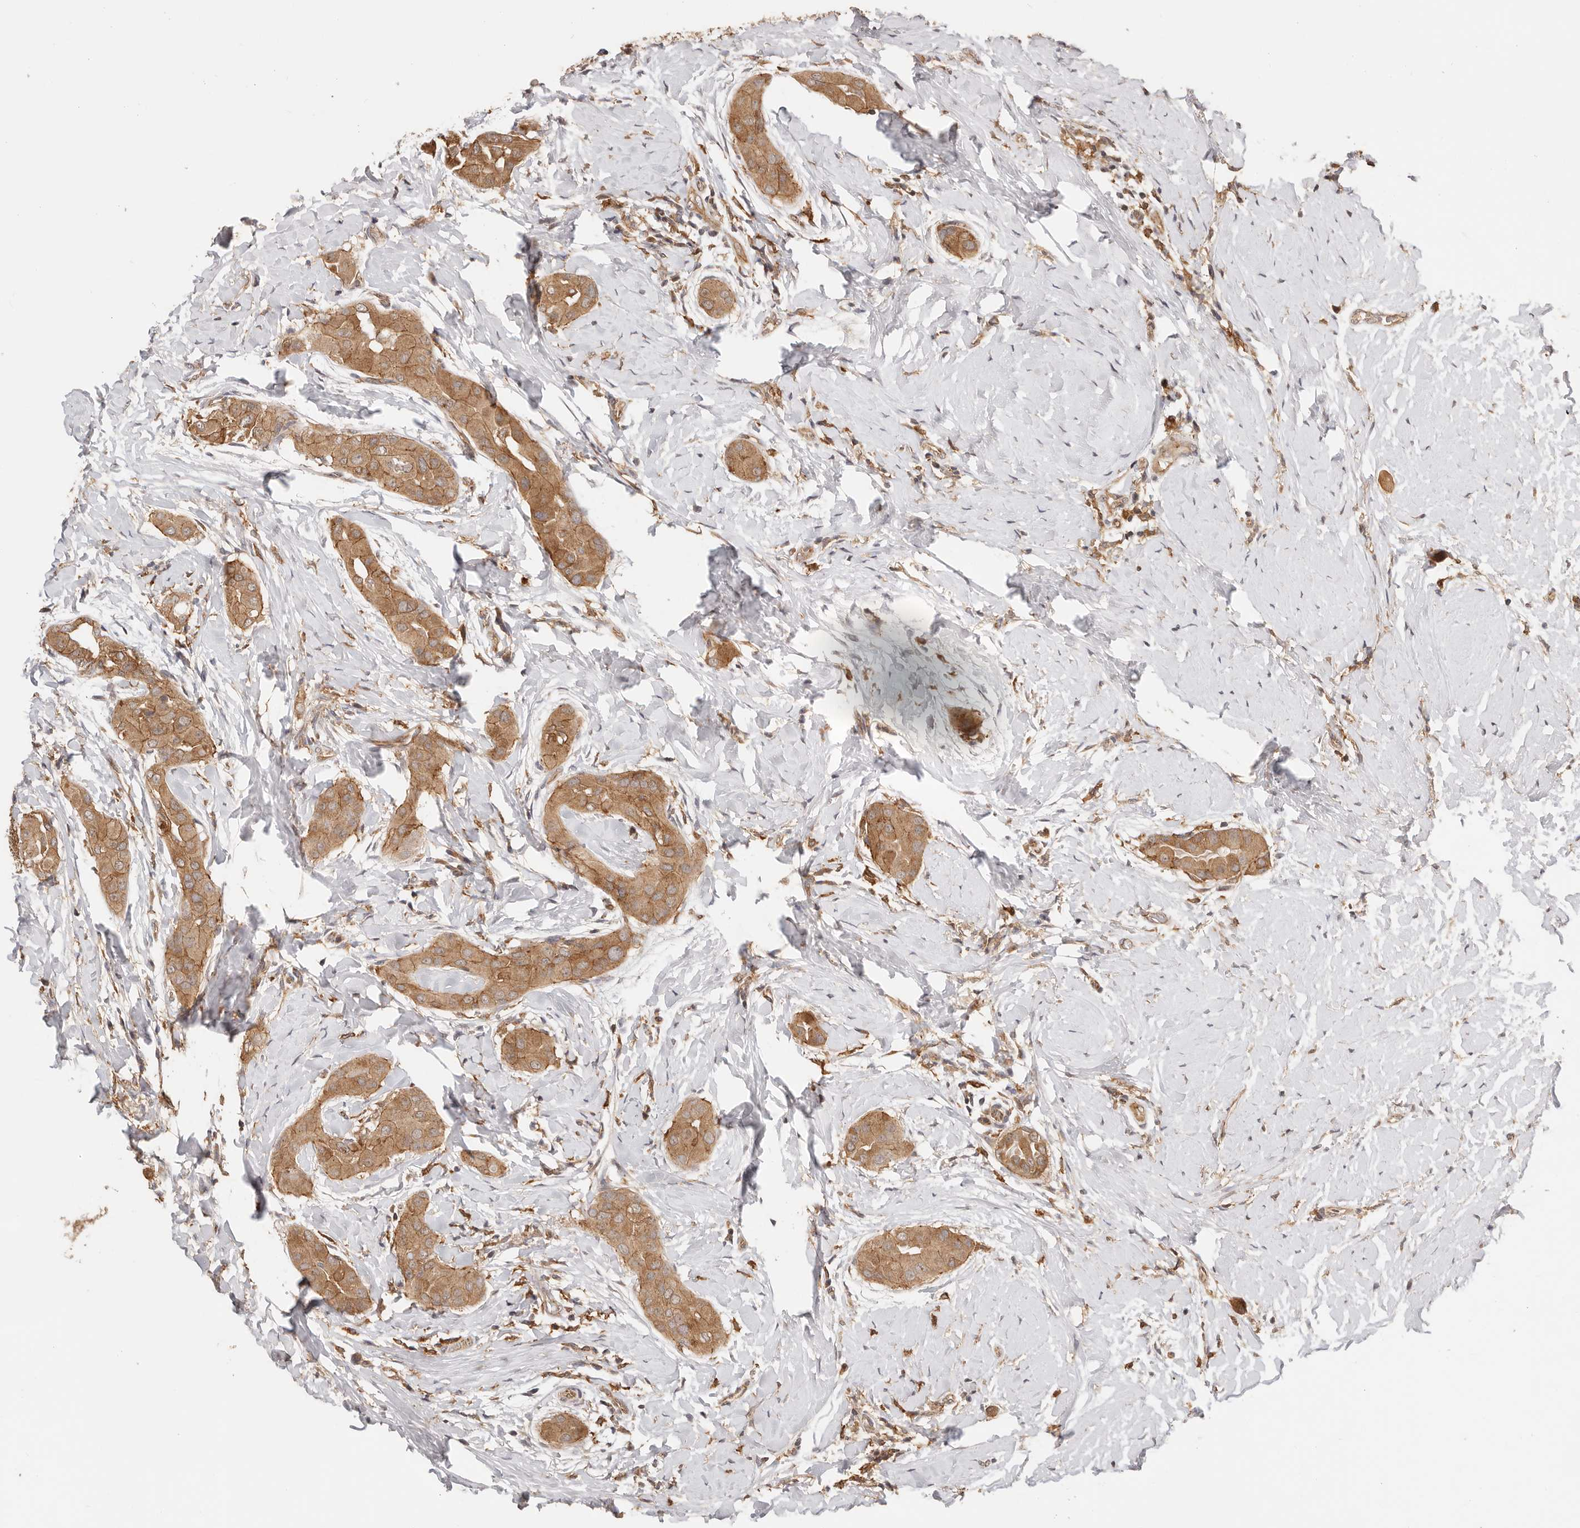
{"staining": {"intensity": "moderate", "quantity": ">75%", "location": "cytoplasmic/membranous"}, "tissue": "thyroid cancer", "cell_type": "Tumor cells", "image_type": "cancer", "snomed": [{"axis": "morphology", "description": "Papillary adenocarcinoma, NOS"}, {"axis": "topography", "description": "Thyroid gland"}], "caption": "High-power microscopy captured an immunohistochemistry (IHC) photomicrograph of papillary adenocarcinoma (thyroid), revealing moderate cytoplasmic/membranous staining in about >75% of tumor cells. The staining was performed using DAB (3,3'-diaminobenzidine) to visualize the protein expression in brown, while the nuclei were stained in blue with hematoxylin (Magnification: 20x).", "gene": "AFDN", "patient": {"sex": "male", "age": 33}}